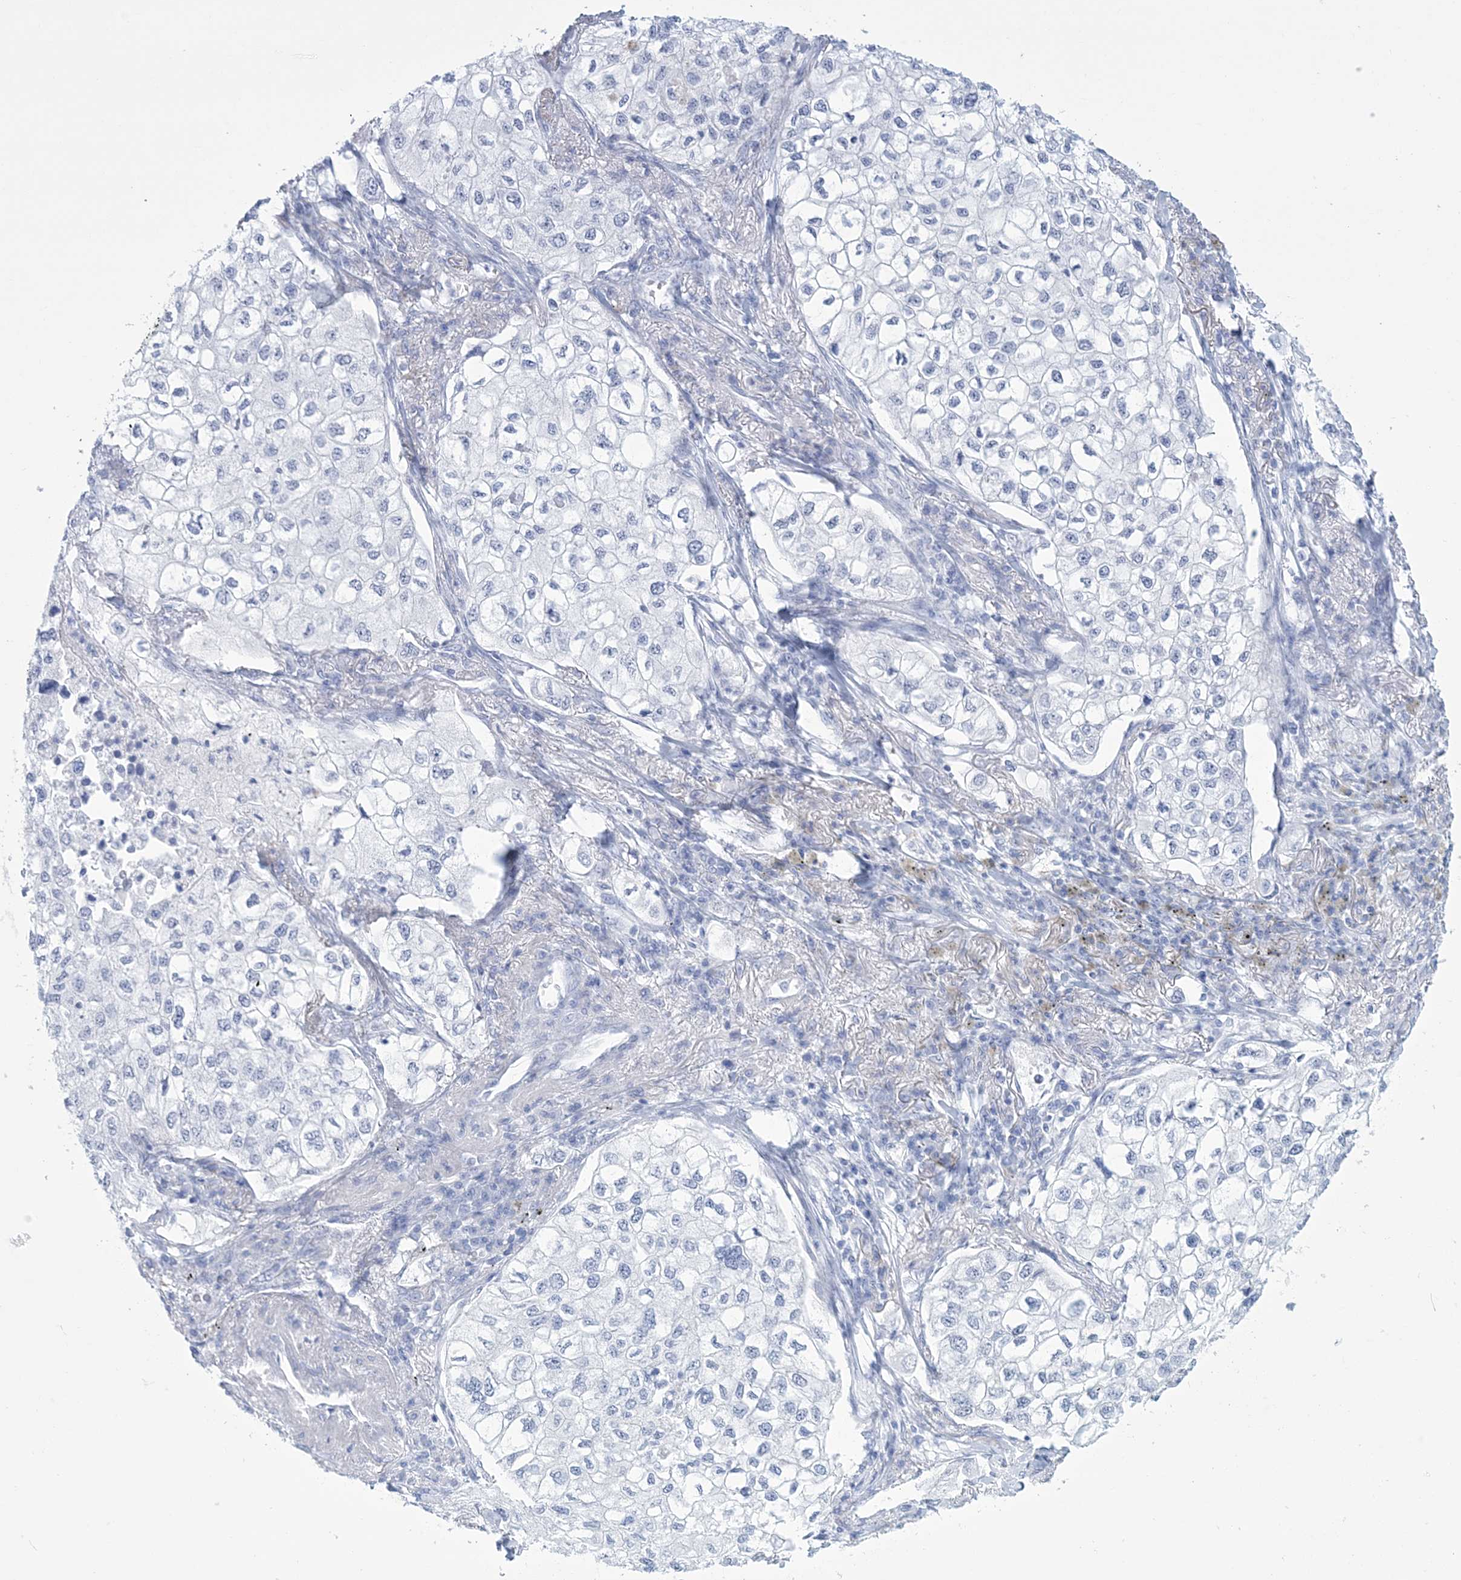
{"staining": {"intensity": "negative", "quantity": "none", "location": "none"}, "tissue": "lung cancer", "cell_type": "Tumor cells", "image_type": "cancer", "snomed": [{"axis": "morphology", "description": "Adenocarcinoma, NOS"}, {"axis": "topography", "description": "Lung"}], "caption": "An IHC photomicrograph of lung cancer is shown. There is no staining in tumor cells of lung cancer.", "gene": "DPCD", "patient": {"sex": "male", "age": 63}}